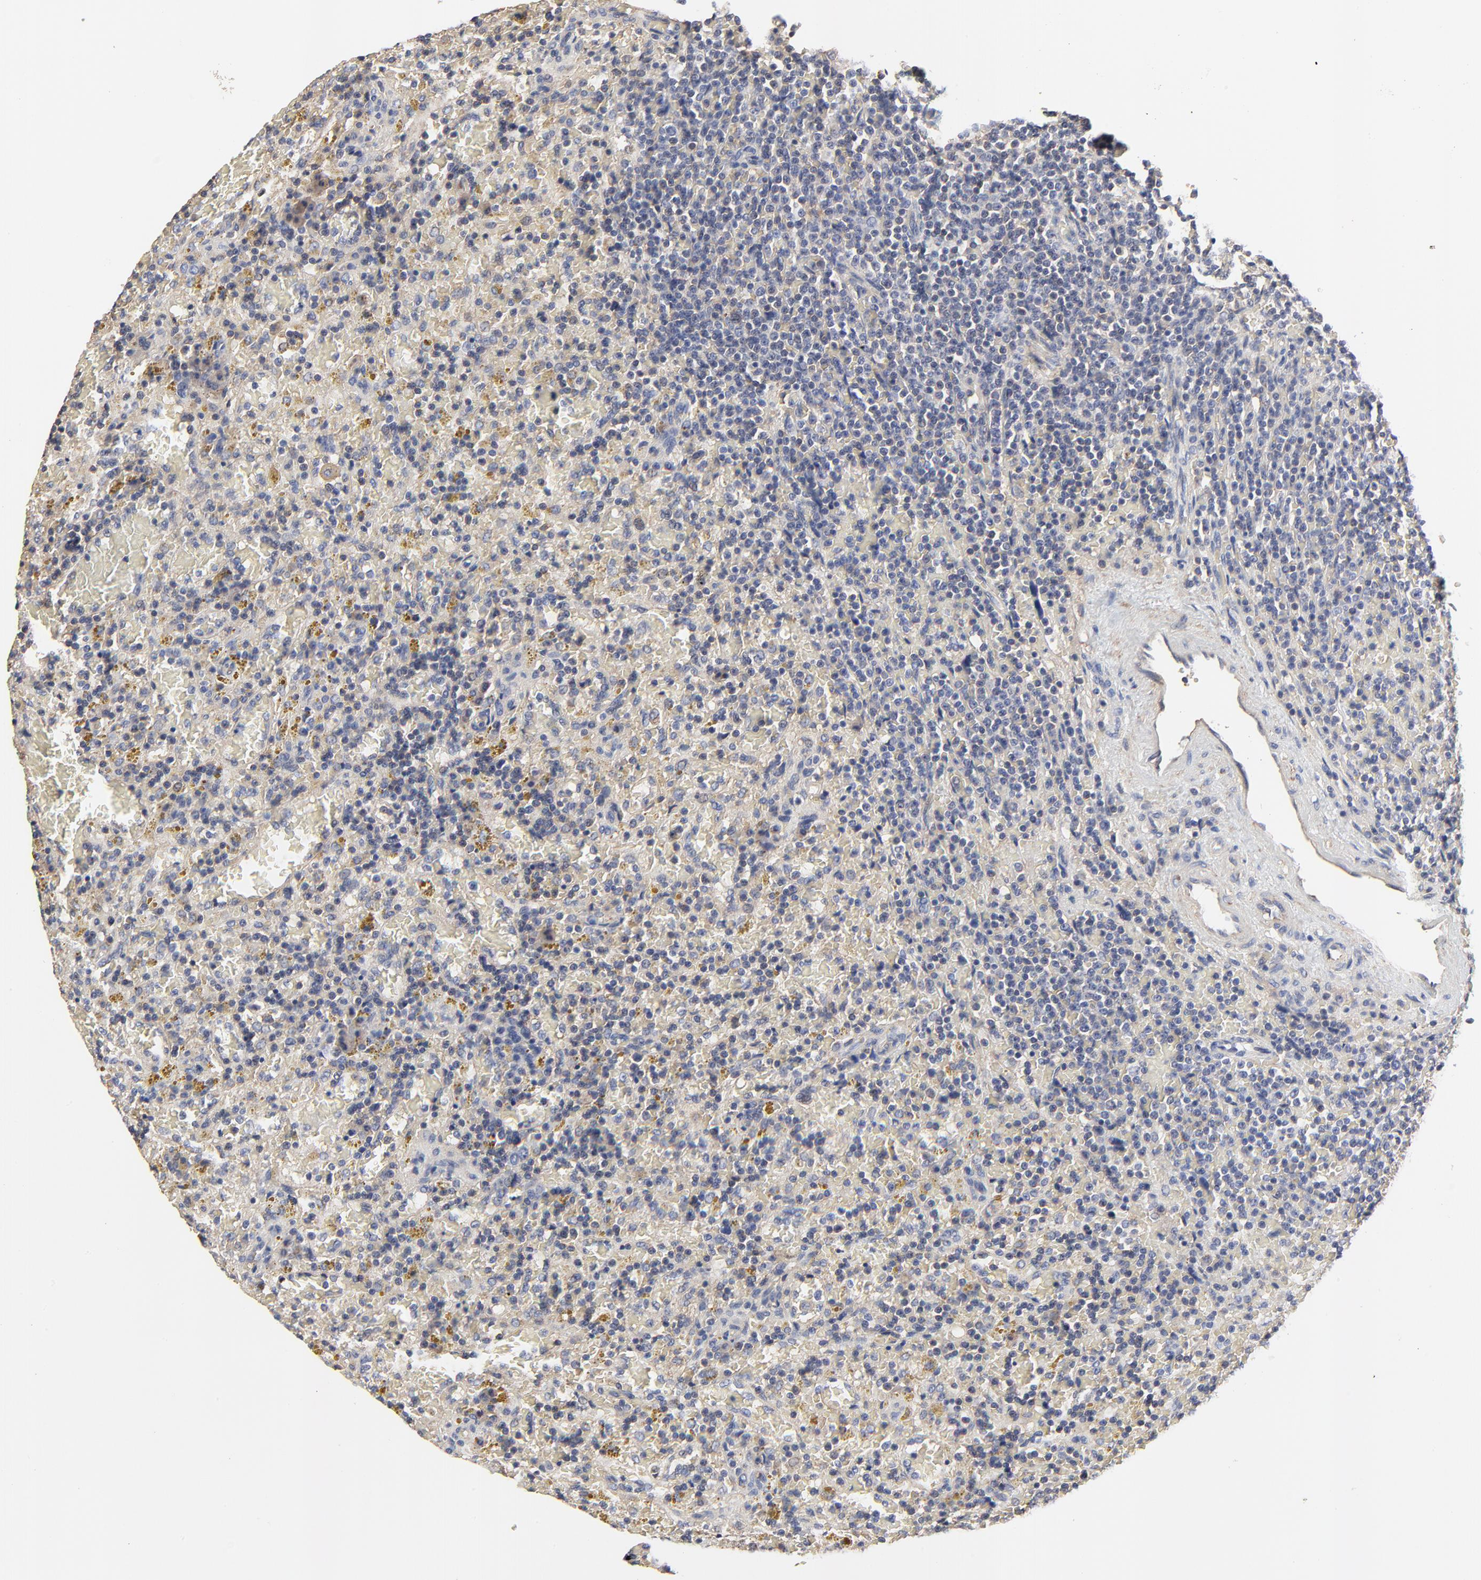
{"staining": {"intensity": "weak", "quantity": "<25%", "location": "cytoplasmic/membranous"}, "tissue": "lymphoma", "cell_type": "Tumor cells", "image_type": "cancer", "snomed": [{"axis": "morphology", "description": "Malignant lymphoma, non-Hodgkin's type, Low grade"}, {"axis": "topography", "description": "Spleen"}], "caption": "Immunohistochemistry (IHC) image of neoplastic tissue: lymphoma stained with DAB displays no significant protein expression in tumor cells.", "gene": "NXF3", "patient": {"sex": "female", "age": 65}}